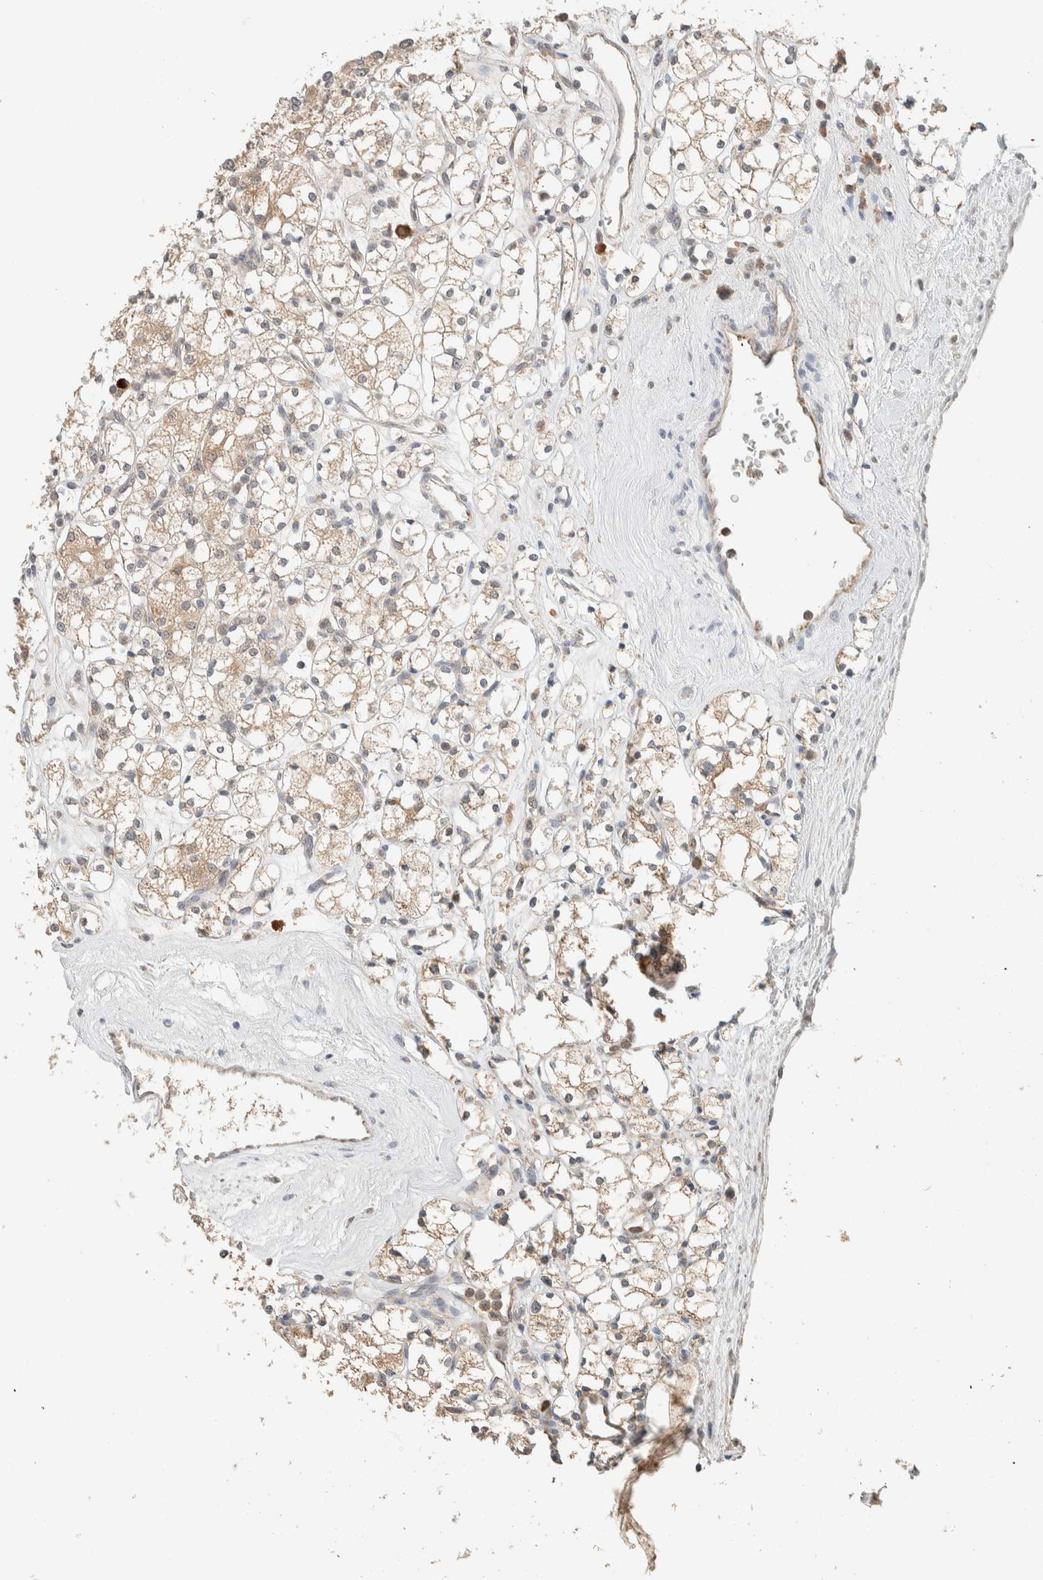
{"staining": {"intensity": "weak", "quantity": ">75%", "location": "cytoplasmic/membranous"}, "tissue": "renal cancer", "cell_type": "Tumor cells", "image_type": "cancer", "snomed": [{"axis": "morphology", "description": "Adenocarcinoma, NOS"}, {"axis": "topography", "description": "Kidney"}], "caption": "The immunohistochemical stain shows weak cytoplasmic/membranous positivity in tumor cells of renal cancer tissue. (brown staining indicates protein expression, while blue staining denotes nuclei).", "gene": "MRPL41", "patient": {"sex": "male", "age": 77}}